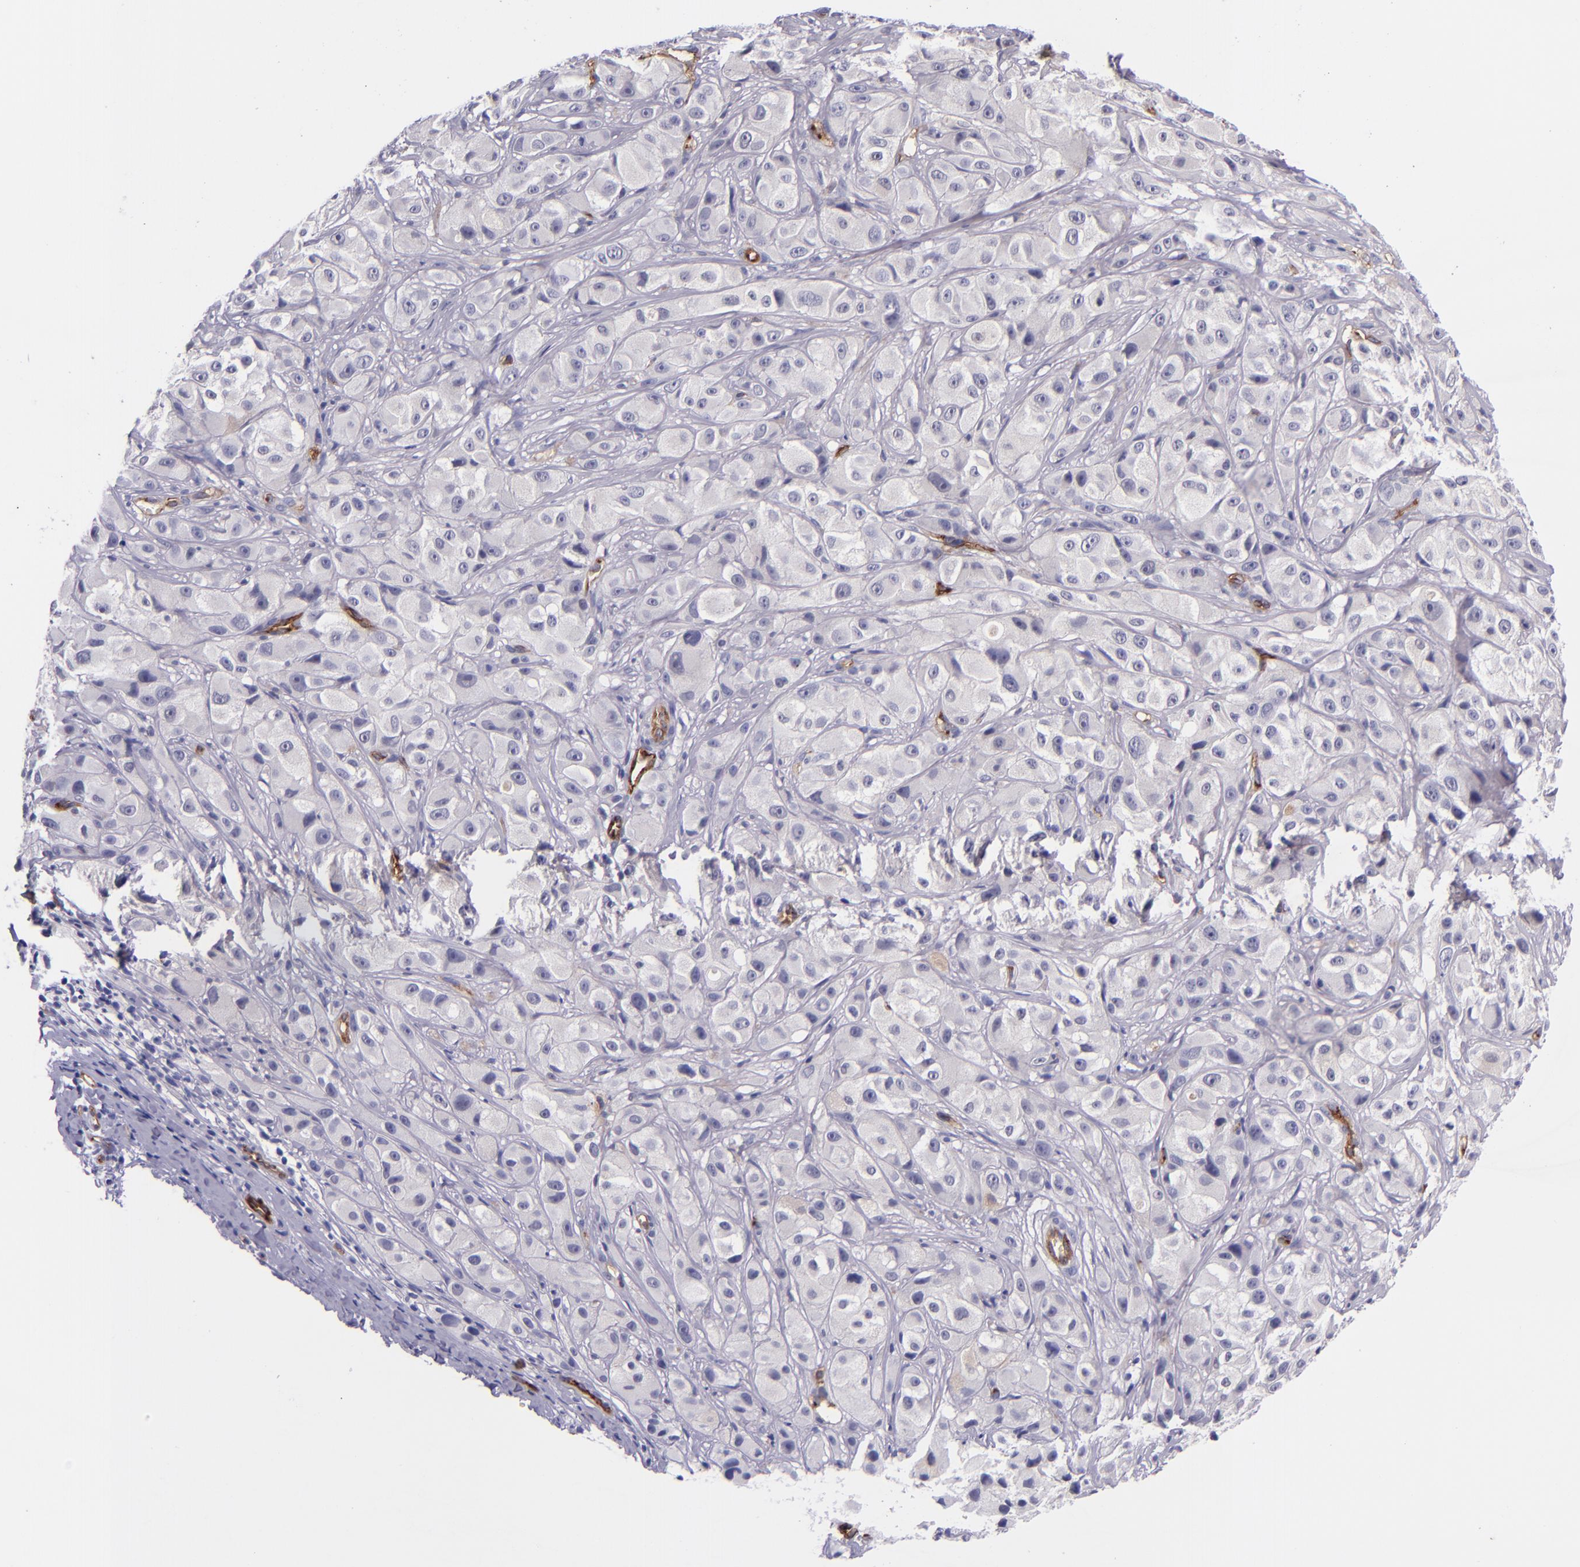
{"staining": {"intensity": "strong", "quantity": "<25%", "location": "cytoplasmic/membranous"}, "tissue": "melanoma", "cell_type": "Tumor cells", "image_type": "cancer", "snomed": [{"axis": "morphology", "description": "Malignant melanoma, NOS"}, {"axis": "topography", "description": "Skin"}], "caption": "Human melanoma stained with a protein marker reveals strong staining in tumor cells.", "gene": "NOS3", "patient": {"sex": "male", "age": 56}}